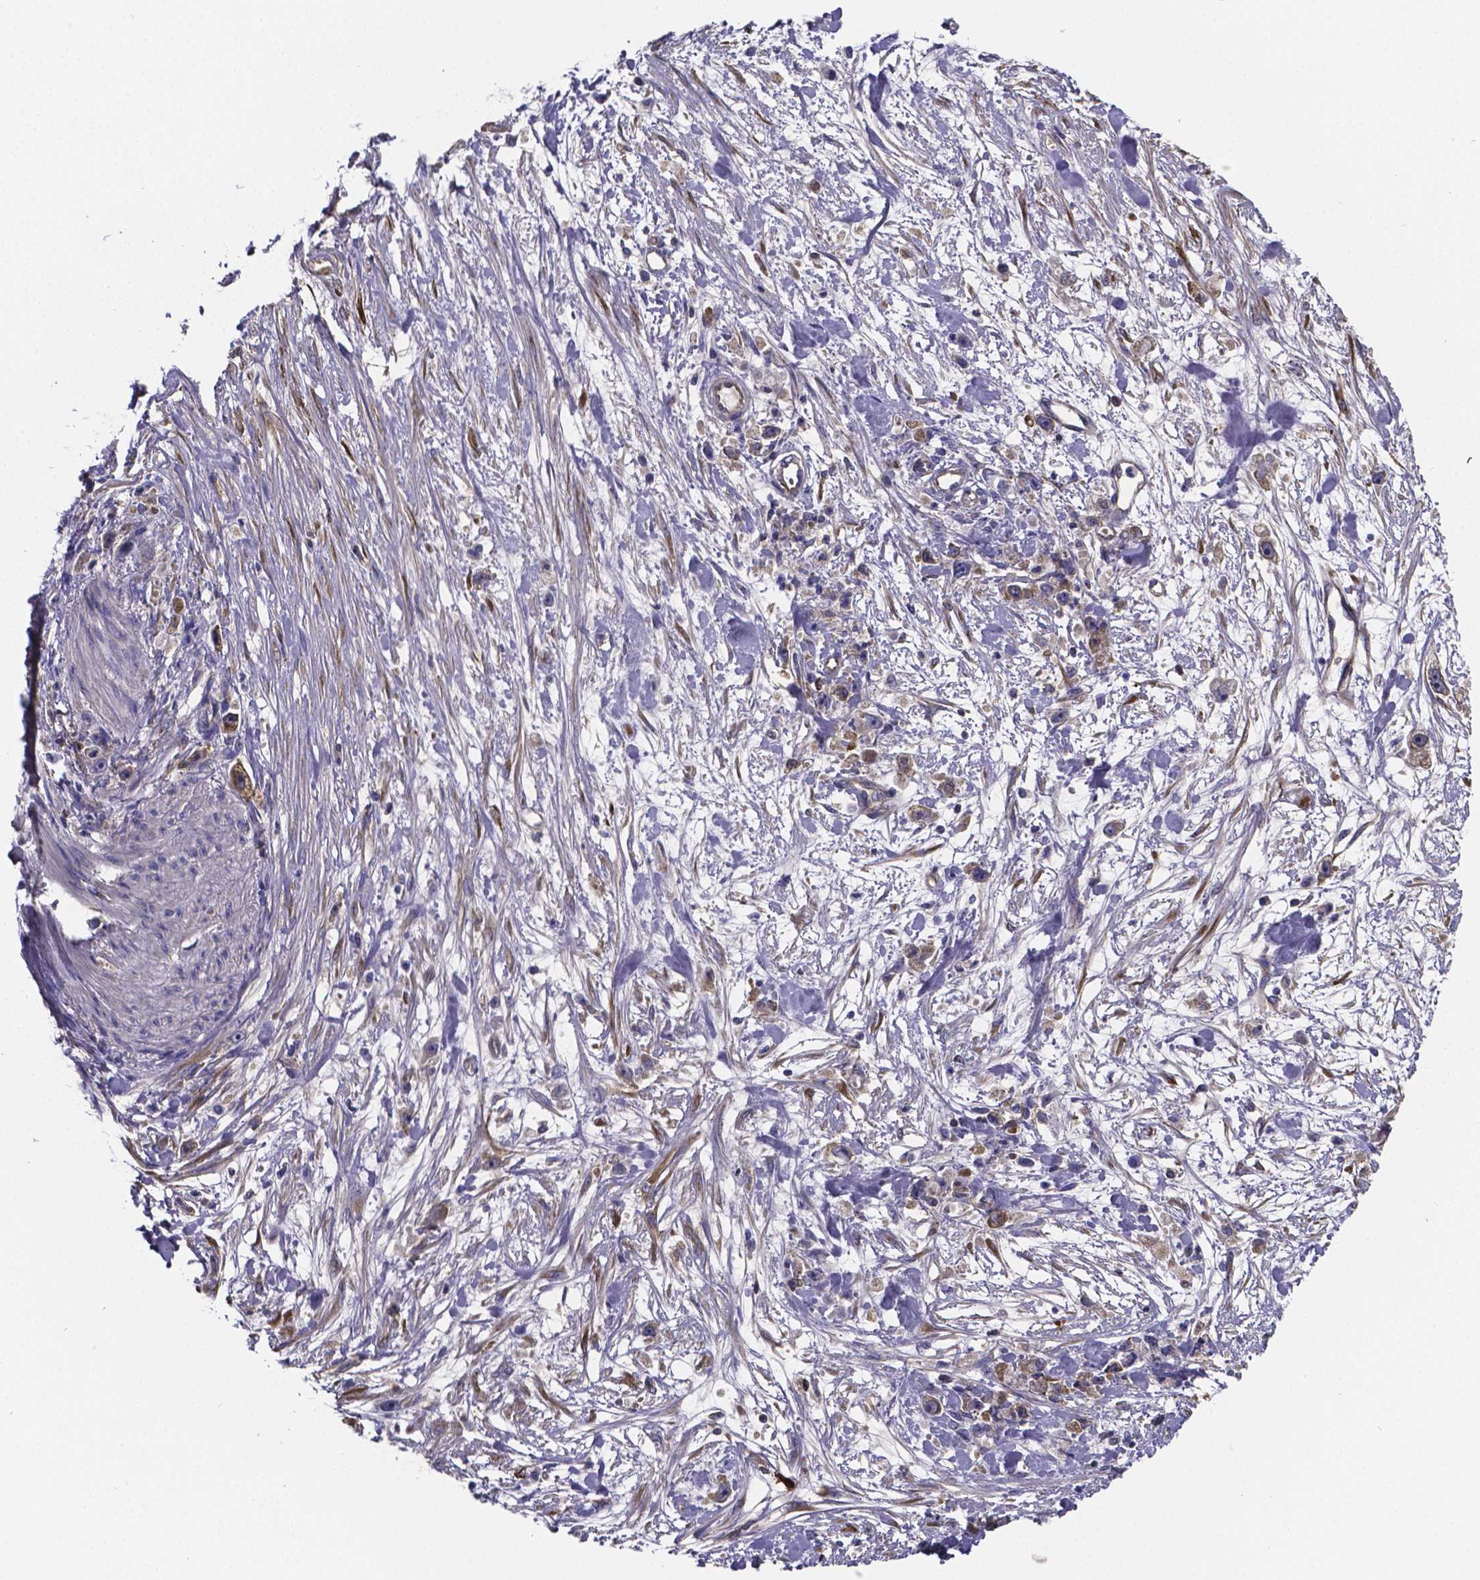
{"staining": {"intensity": "weak", "quantity": "25%-75%", "location": "cytoplasmic/membranous"}, "tissue": "stomach cancer", "cell_type": "Tumor cells", "image_type": "cancer", "snomed": [{"axis": "morphology", "description": "Adenocarcinoma, NOS"}, {"axis": "topography", "description": "Stomach"}], "caption": "IHC staining of stomach adenocarcinoma, which exhibits low levels of weak cytoplasmic/membranous expression in approximately 25%-75% of tumor cells indicating weak cytoplasmic/membranous protein staining. The staining was performed using DAB (brown) for protein detection and nuclei were counterstained in hematoxylin (blue).", "gene": "SFRP4", "patient": {"sex": "female", "age": 59}}